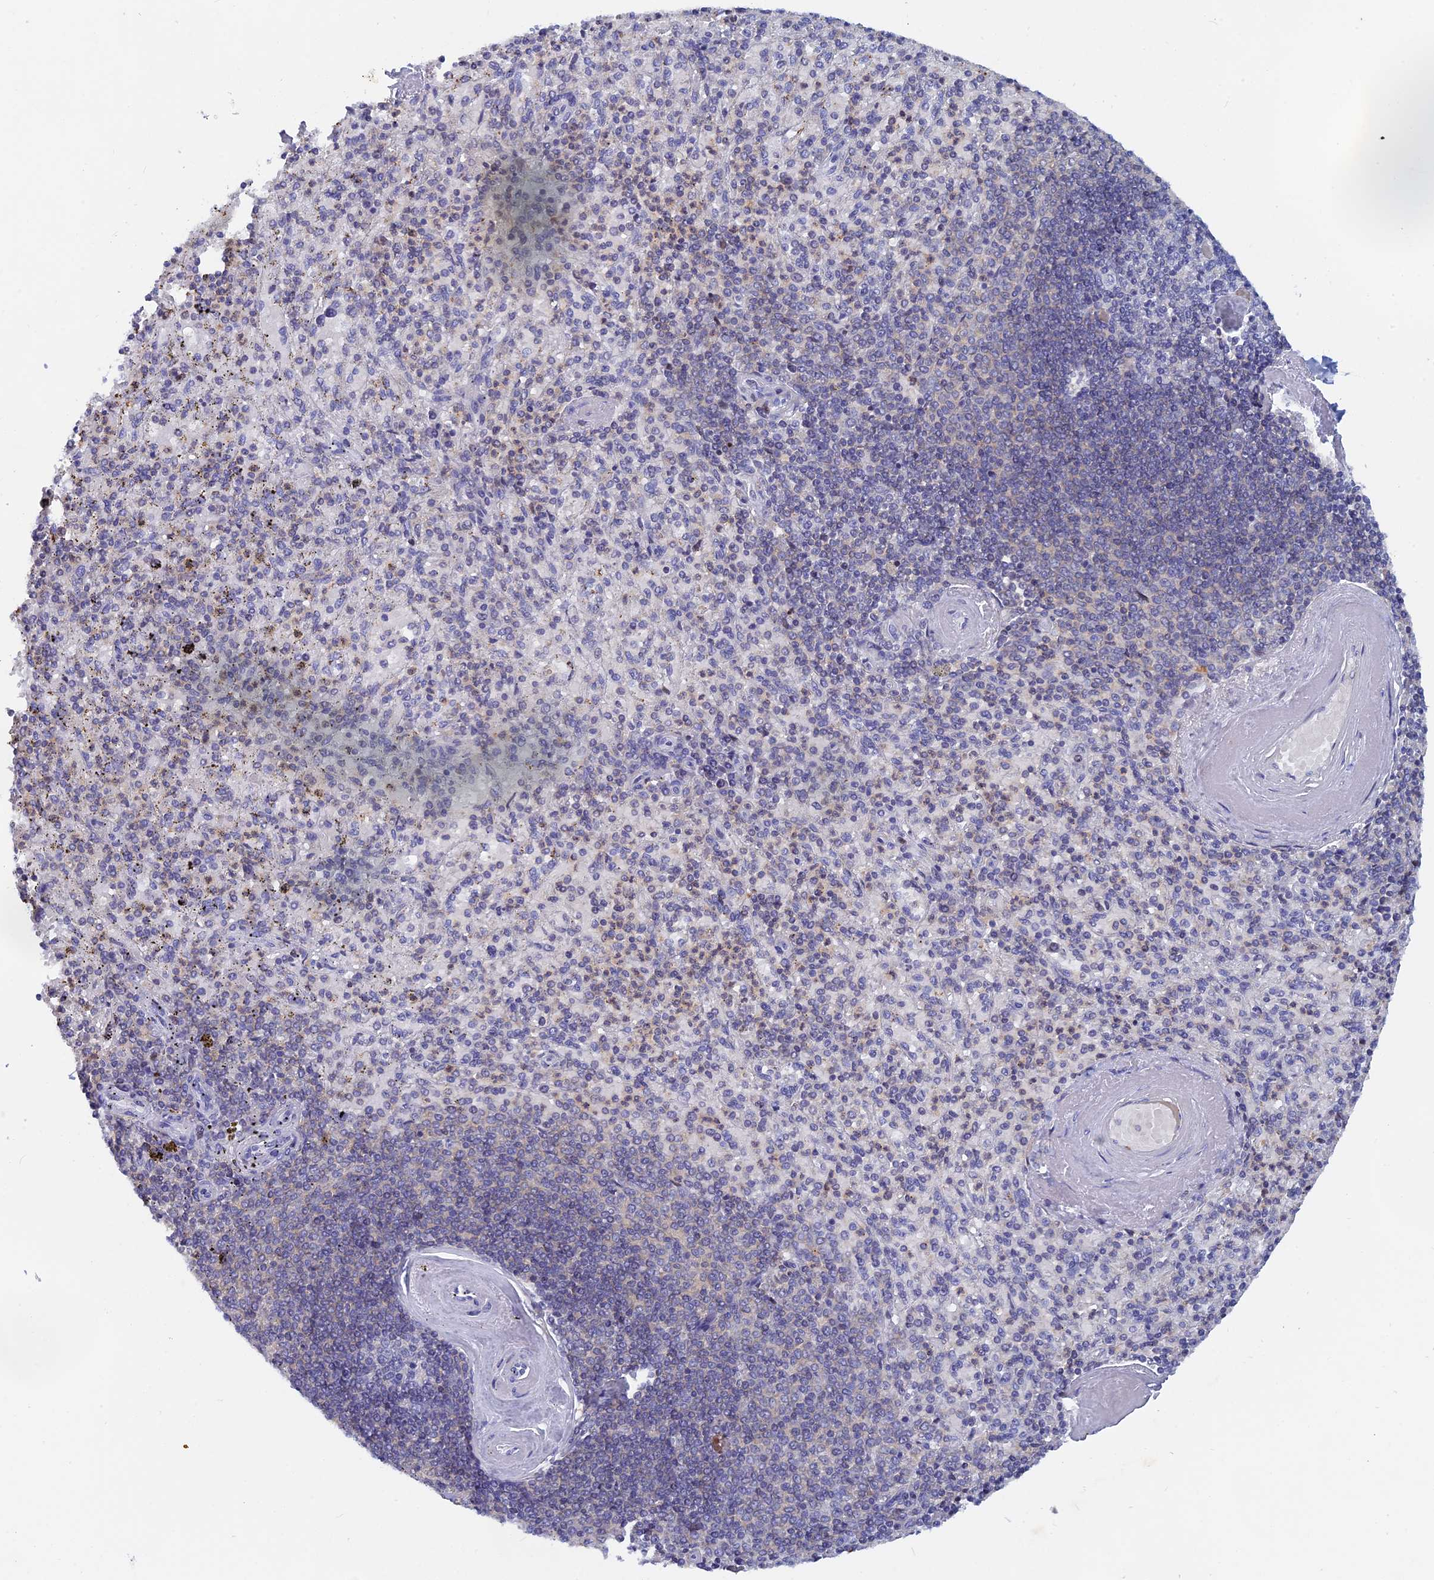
{"staining": {"intensity": "moderate", "quantity": "<25%", "location": "cytoplasmic/membranous"}, "tissue": "spleen", "cell_type": "Cells in red pulp", "image_type": "normal", "snomed": [{"axis": "morphology", "description": "Normal tissue, NOS"}, {"axis": "topography", "description": "Spleen"}], "caption": "A micrograph of spleen stained for a protein displays moderate cytoplasmic/membranous brown staining in cells in red pulp. The staining was performed using DAB, with brown indicating positive protein expression. Nuclei are stained blue with hematoxylin.", "gene": "ACP7", "patient": {"sex": "male", "age": 82}}